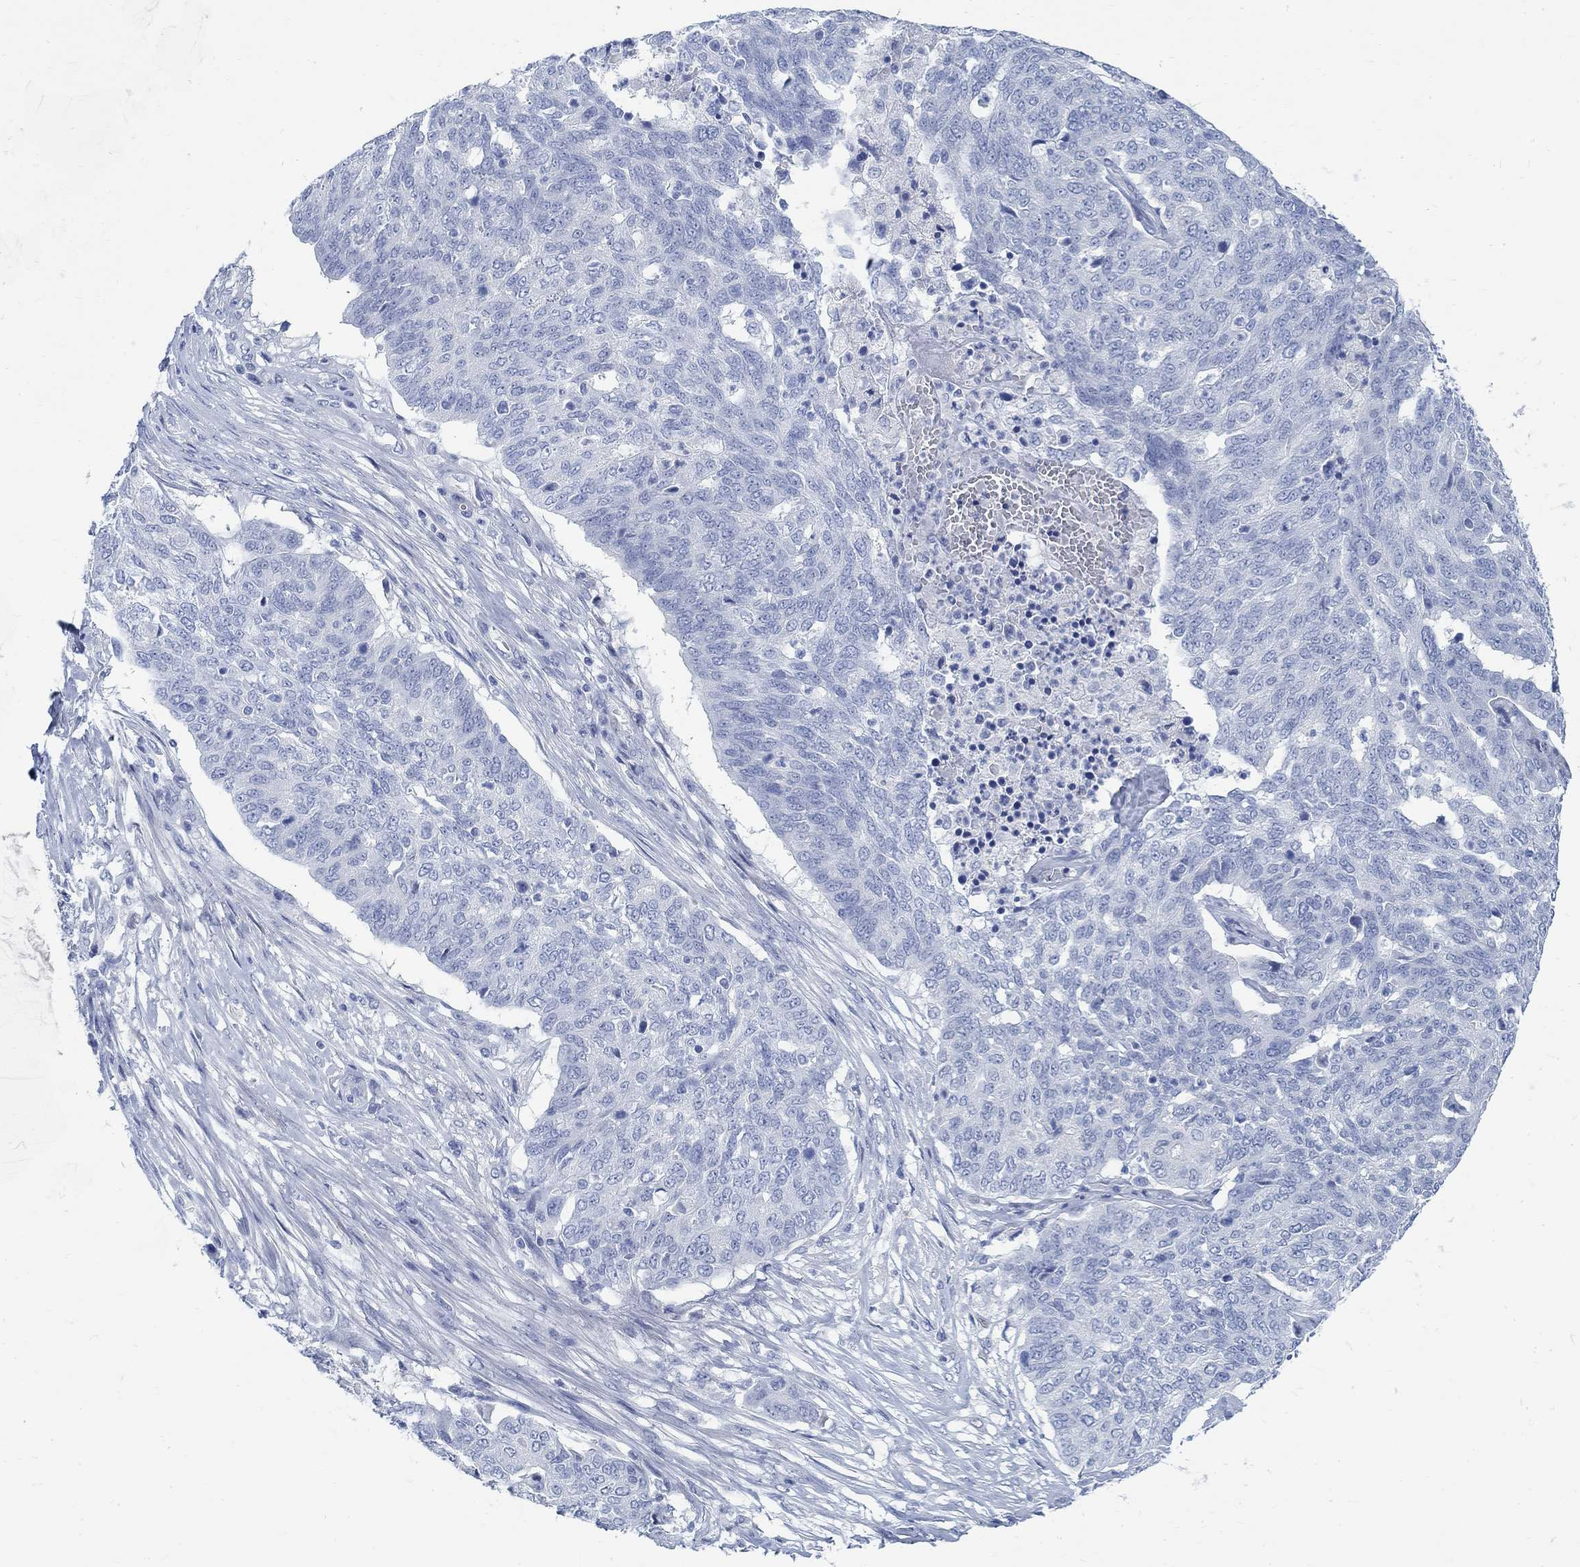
{"staining": {"intensity": "negative", "quantity": "none", "location": "none"}, "tissue": "ovarian cancer", "cell_type": "Tumor cells", "image_type": "cancer", "snomed": [{"axis": "morphology", "description": "Cystadenocarcinoma, serous, NOS"}, {"axis": "topography", "description": "Ovary"}], "caption": "This micrograph is of ovarian serous cystadenocarcinoma stained with immunohistochemistry to label a protein in brown with the nuclei are counter-stained blue. There is no staining in tumor cells.", "gene": "RBM20", "patient": {"sex": "female", "age": 67}}